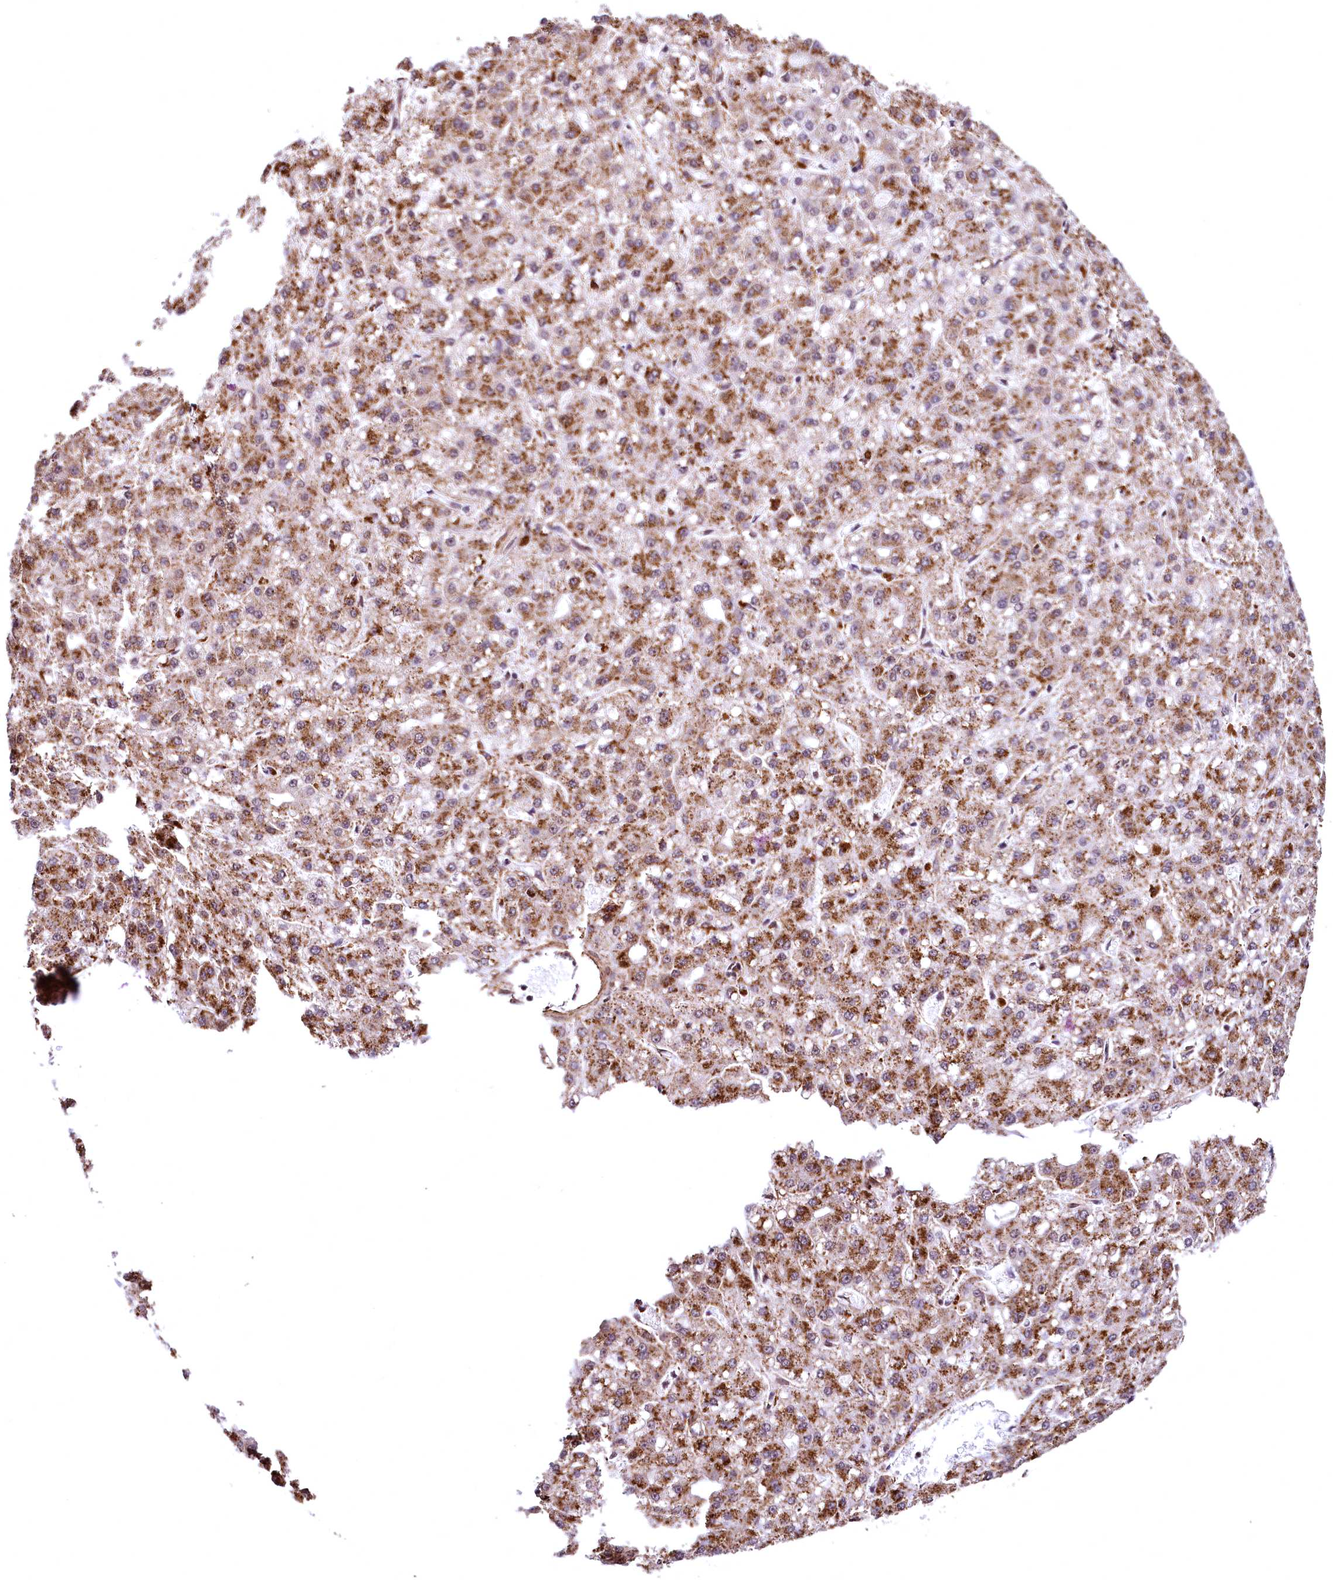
{"staining": {"intensity": "moderate", "quantity": ">75%", "location": "cytoplasmic/membranous"}, "tissue": "liver cancer", "cell_type": "Tumor cells", "image_type": "cancer", "snomed": [{"axis": "morphology", "description": "Carcinoma, Hepatocellular, NOS"}, {"axis": "topography", "description": "Liver"}], "caption": "Tumor cells show moderate cytoplasmic/membranous expression in approximately >75% of cells in hepatocellular carcinoma (liver).", "gene": "PDS5B", "patient": {"sex": "male", "age": 67}}